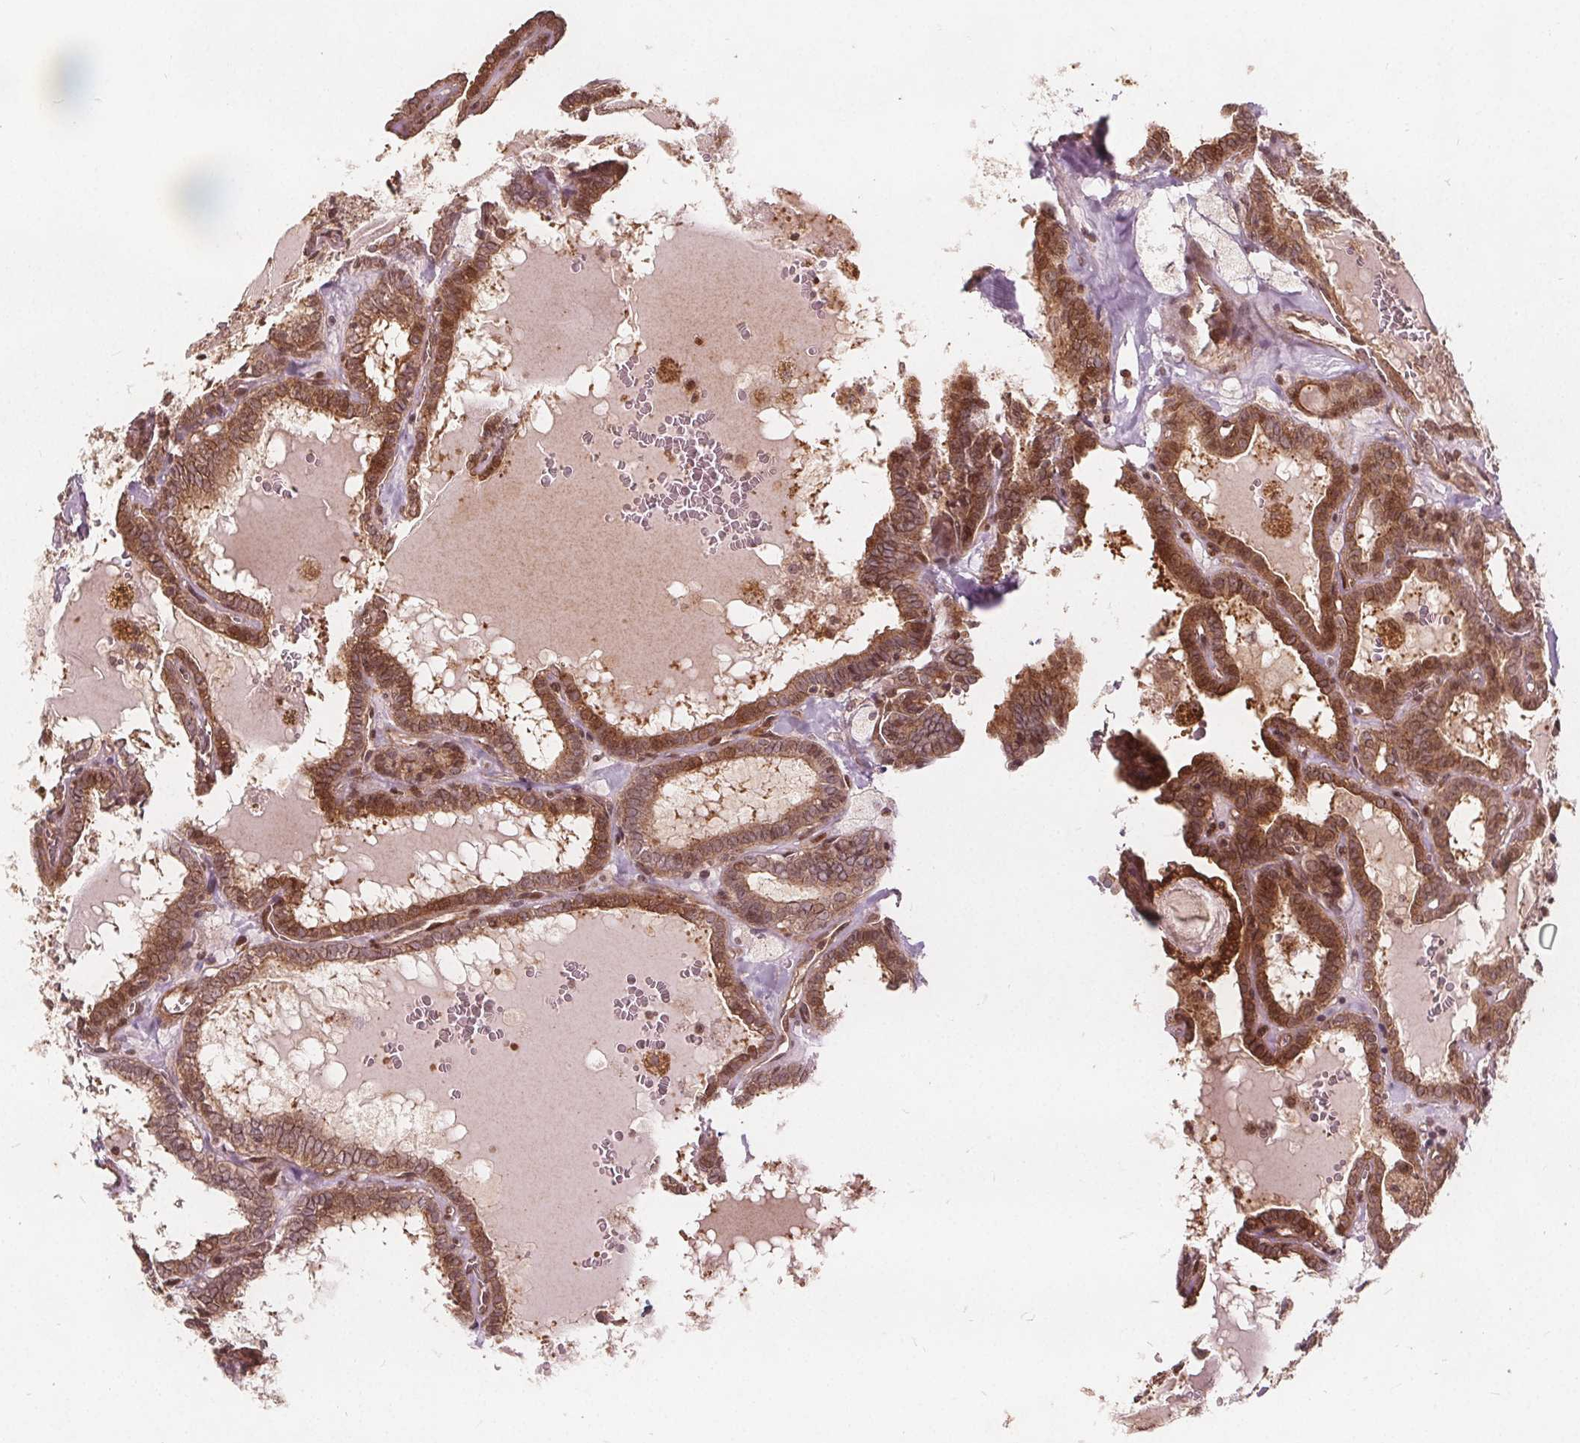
{"staining": {"intensity": "moderate", "quantity": ">75%", "location": "cytoplasmic/membranous,nuclear"}, "tissue": "thyroid cancer", "cell_type": "Tumor cells", "image_type": "cancer", "snomed": [{"axis": "morphology", "description": "Papillary adenocarcinoma, NOS"}, {"axis": "topography", "description": "Thyroid gland"}], "caption": "Brown immunohistochemical staining in human thyroid cancer displays moderate cytoplasmic/membranous and nuclear staining in about >75% of tumor cells.", "gene": "PPP1CB", "patient": {"sex": "female", "age": 39}}